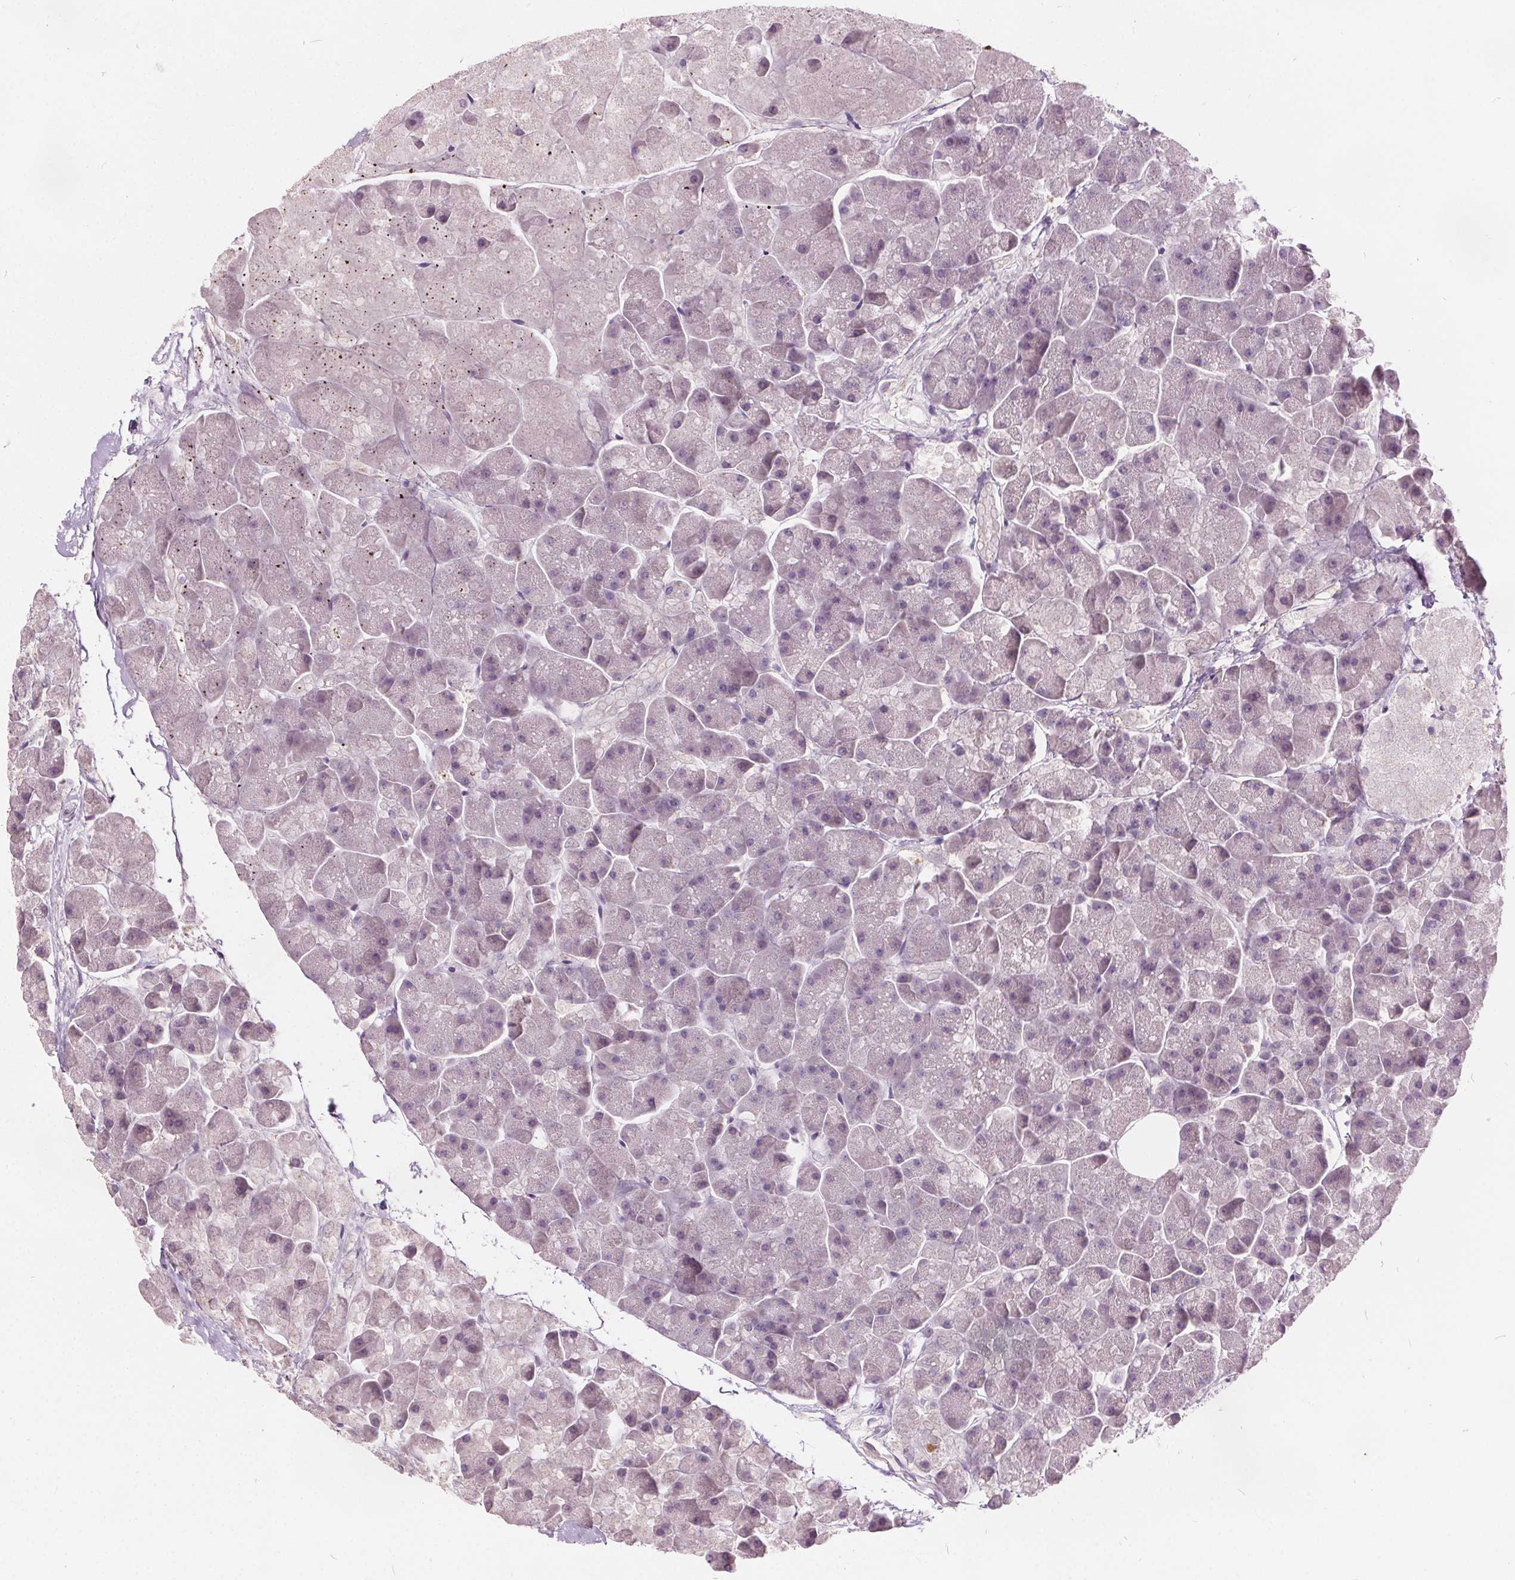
{"staining": {"intensity": "negative", "quantity": "none", "location": "none"}, "tissue": "pancreas", "cell_type": "Exocrine glandular cells", "image_type": "normal", "snomed": [{"axis": "morphology", "description": "Normal tissue, NOS"}, {"axis": "topography", "description": "Pancreas"}, {"axis": "topography", "description": "Peripheral nerve tissue"}], "caption": "Pancreas was stained to show a protein in brown. There is no significant positivity in exocrine glandular cells. The staining is performed using DAB brown chromogen with nuclei counter-stained in using hematoxylin.", "gene": "ACOX2", "patient": {"sex": "male", "age": 54}}